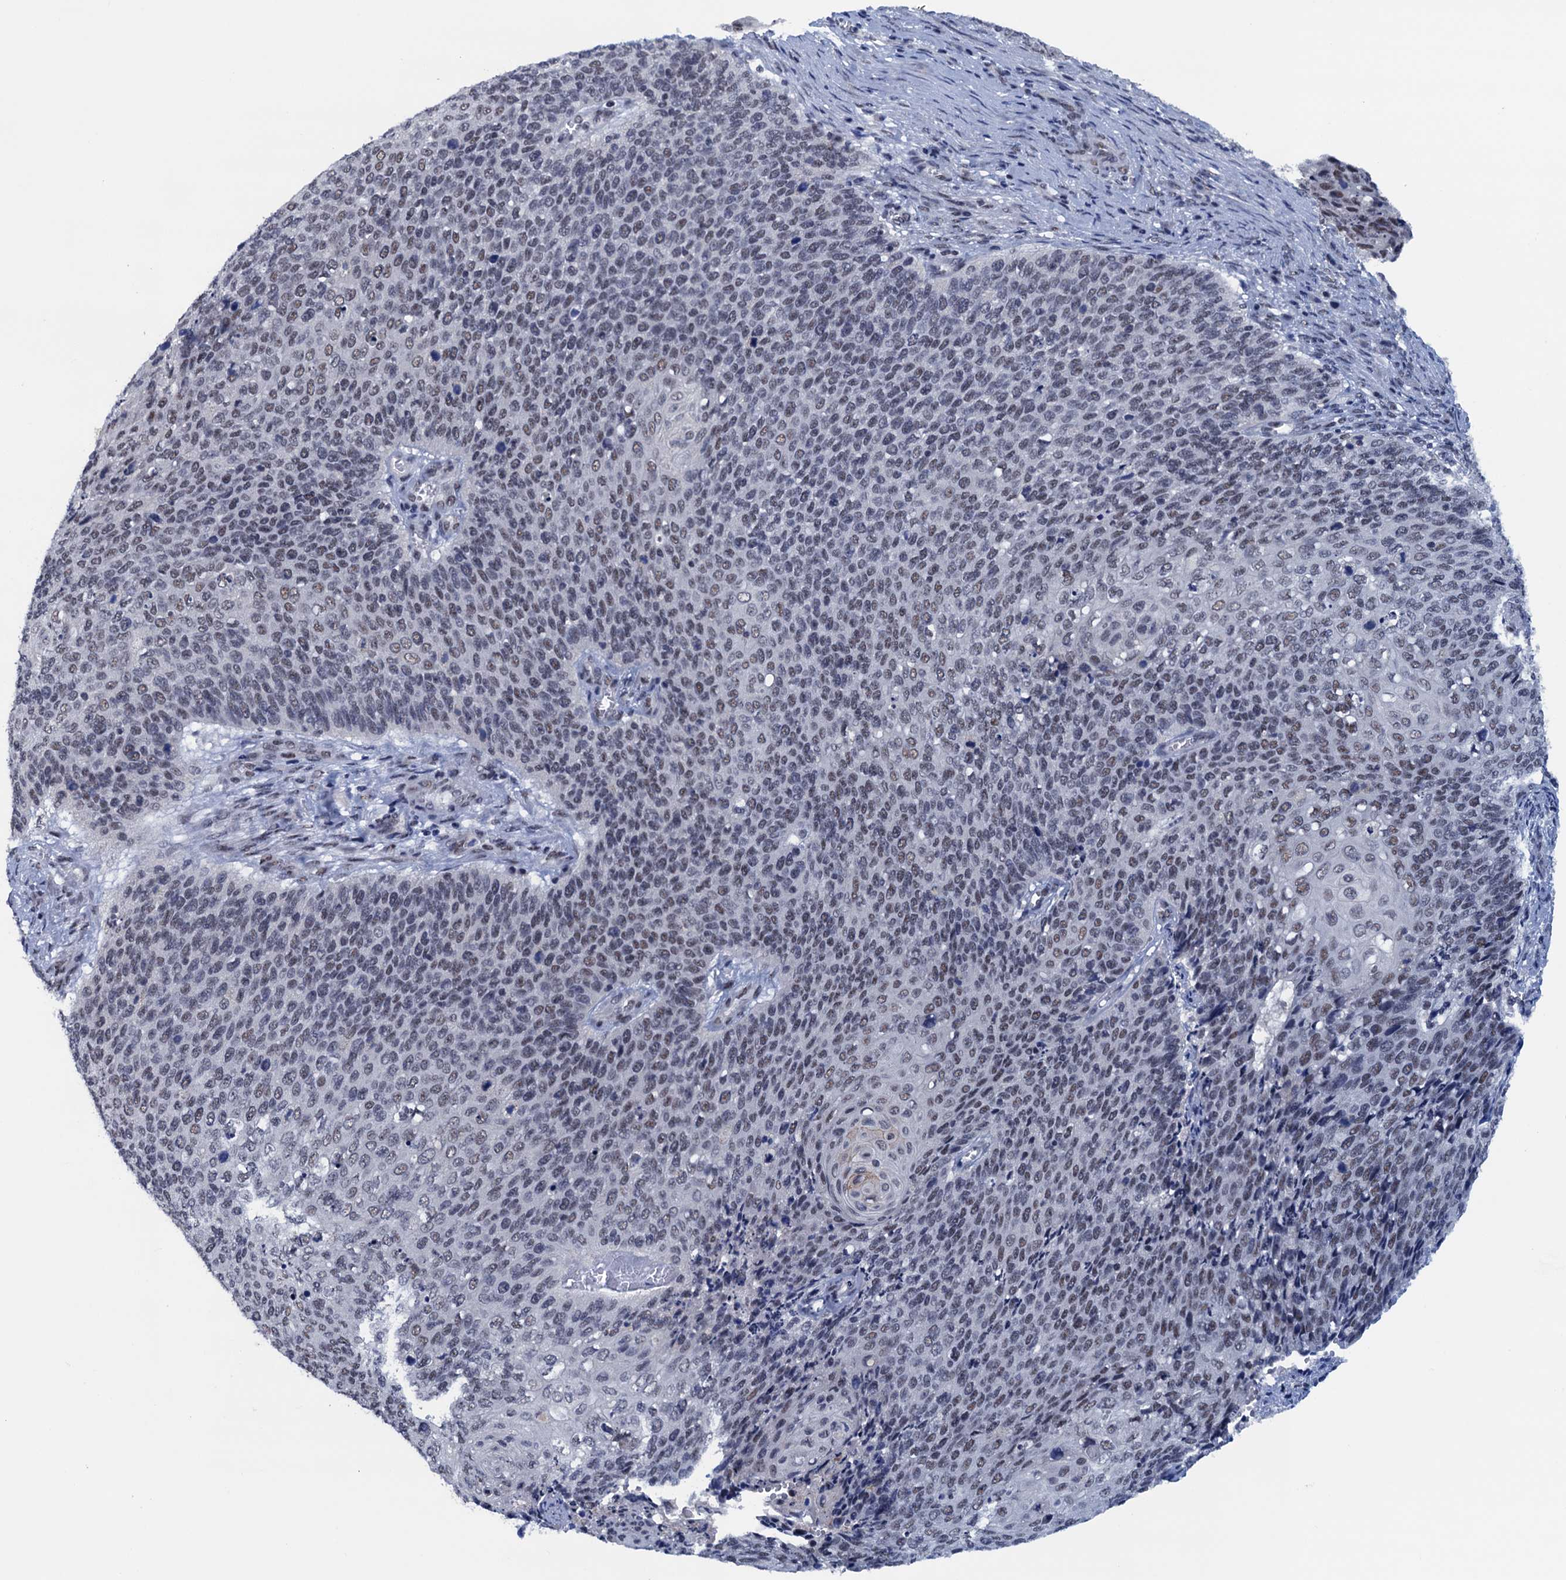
{"staining": {"intensity": "weak", "quantity": ">75%", "location": "nuclear"}, "tissue": "cervical cancer", "cell_type": "Tumor cells", "image_type": "cancer", "snomed": [{"axis": "morphology", "description": "Squamous cell carcinoma, NOS"}, {"axis": "topography", "description": "Cervix"}], "caption": "Protein expression analysis of human cervical cancer (squamous cell carcinoma) reveals weak nuclear positivity in approximately >75% of tumor cells. The staining was performed using DAB to visualize the protein expression in brown, while the nuclei were stained in blue with hematoxylin (Magnification: 20x).", "gene": "FNBP4", "patient": {"sex": "female", "age": 39}}